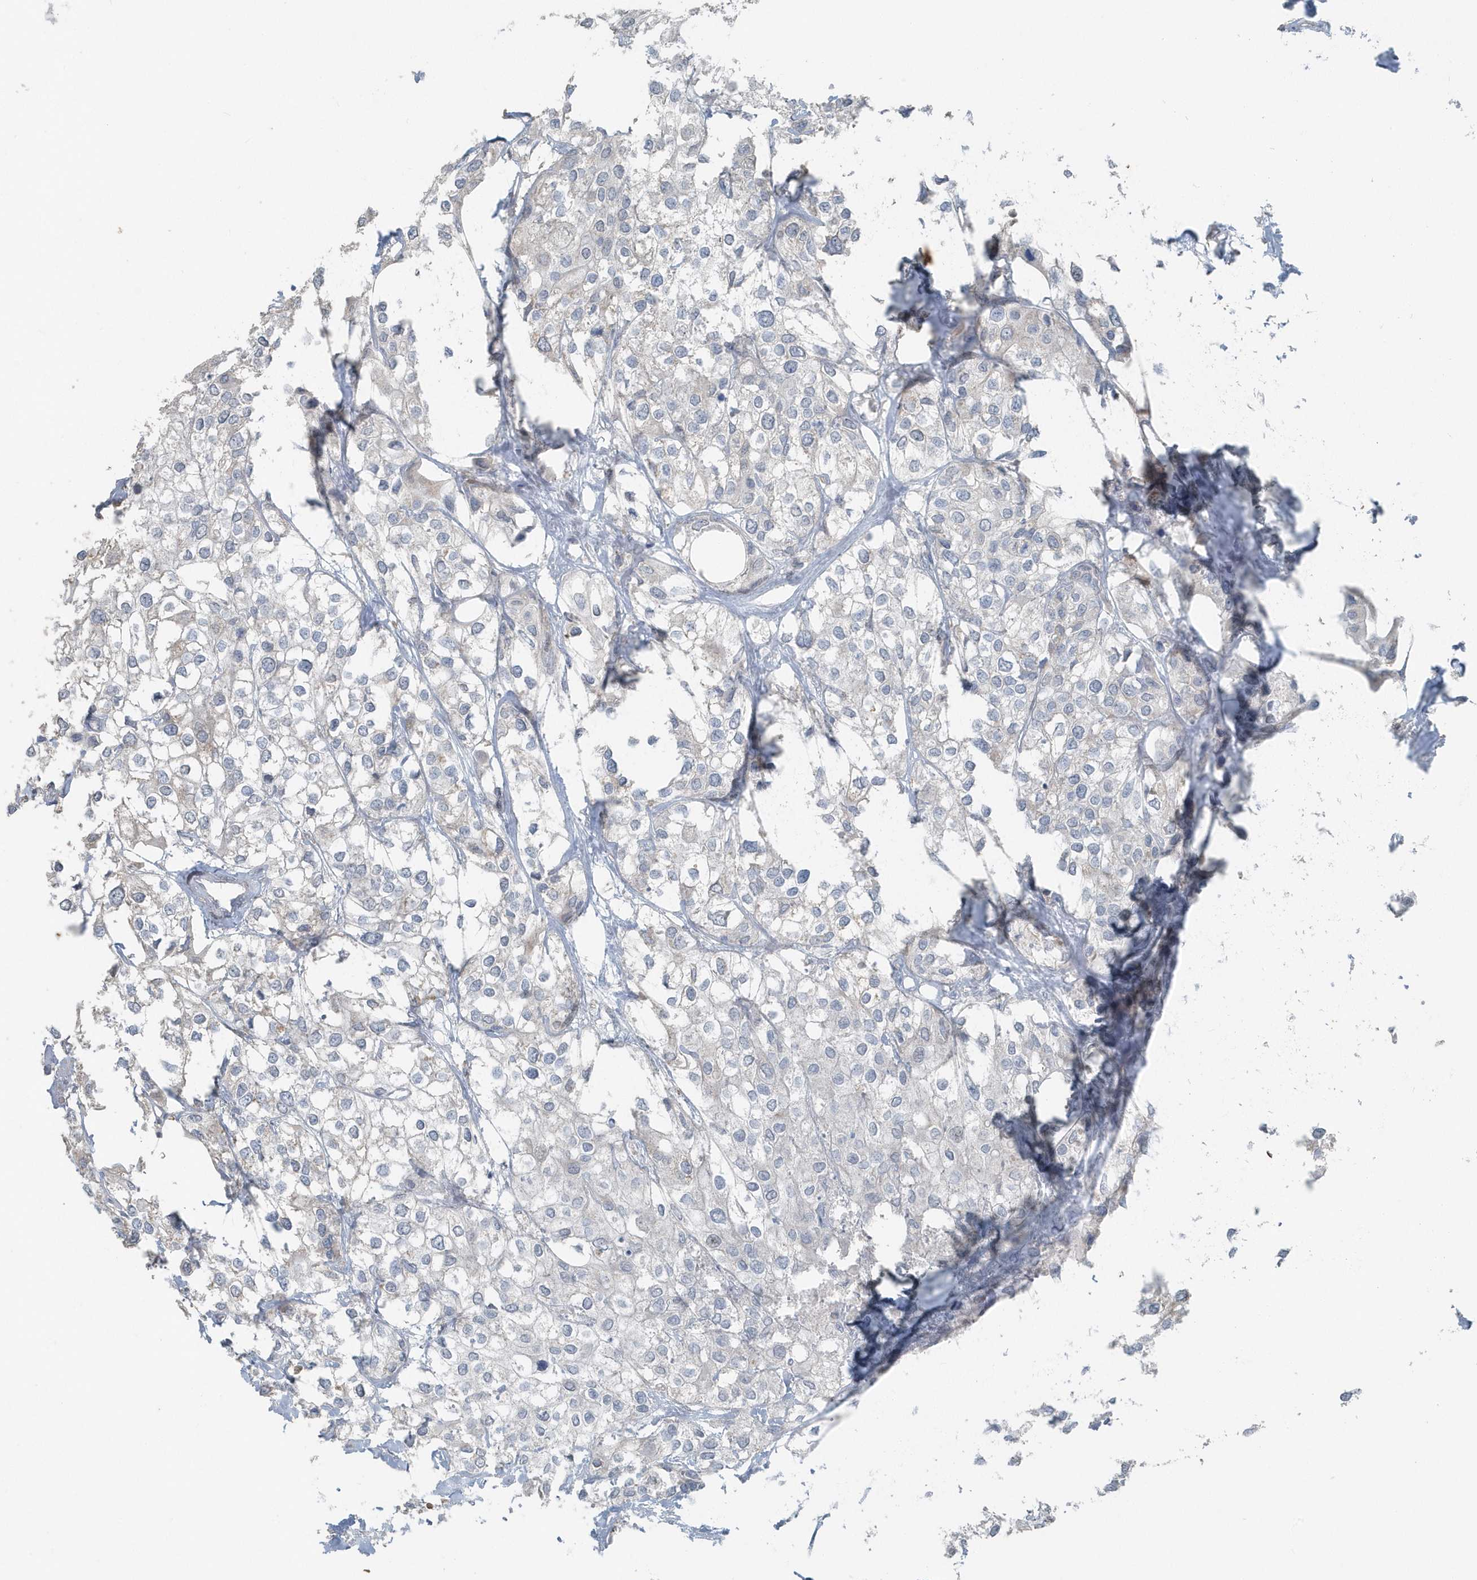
{"staining": {"intensity": "negative", "quantity": "none", "location": "none"}, "tissue": "urothelial cancer", "cell_type": "Tumor cells", "image_type": "cancer", "snomed": [{"axis": "morphology", "description": "Urothelial carcinoma, High grade"}, {"axis": "topography", "description": "Urinary bladder"}], "caption": "Histopathology image shows no significant protein expression in tumor cells of urothelial cancer.", "gene": "ACTC1", "patient": {"sex": "male", "age": 64}}